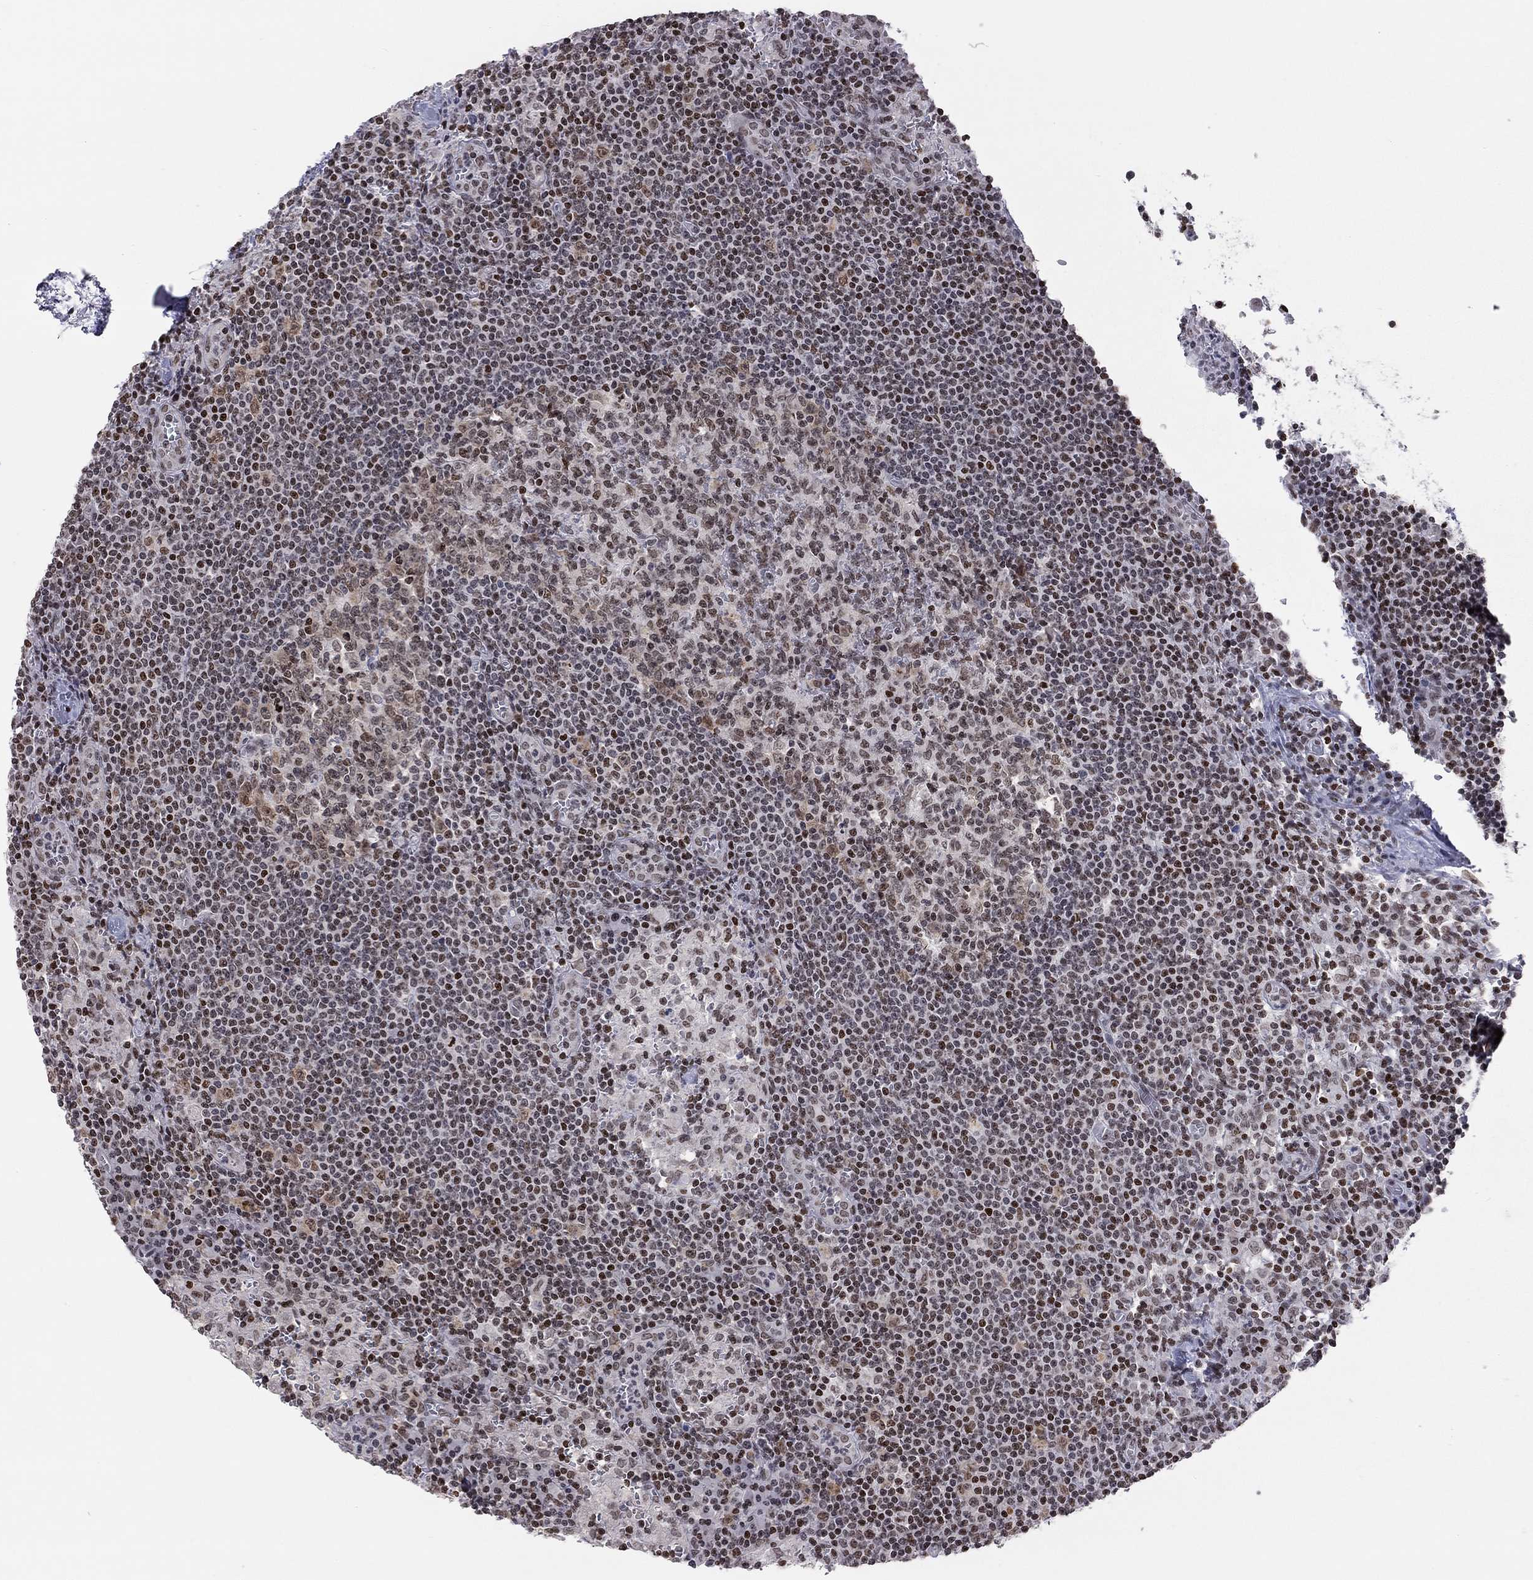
{"staining": {"intensity": "strong", "quantity": "<25%", "location": "nuclear"}, "tissue": "lymph node", "cell_type": "Germinal center cells", "image_type": "normal", "snomed": [{"axis": "morphology", "description": "Normal tissue, NOS"}, {"axis": "topography", "description": "Lymph node"}], "caption": "Immunohistochemistry (IHC) (DAB) staining of normal human lymph node shows strong nuclear protein staining in about <25% of germinal center cells. (IHC, brightfield microscopy, high magnification).", "gene": "H2AX", "patient": {"sex": "male", "age": 62}}